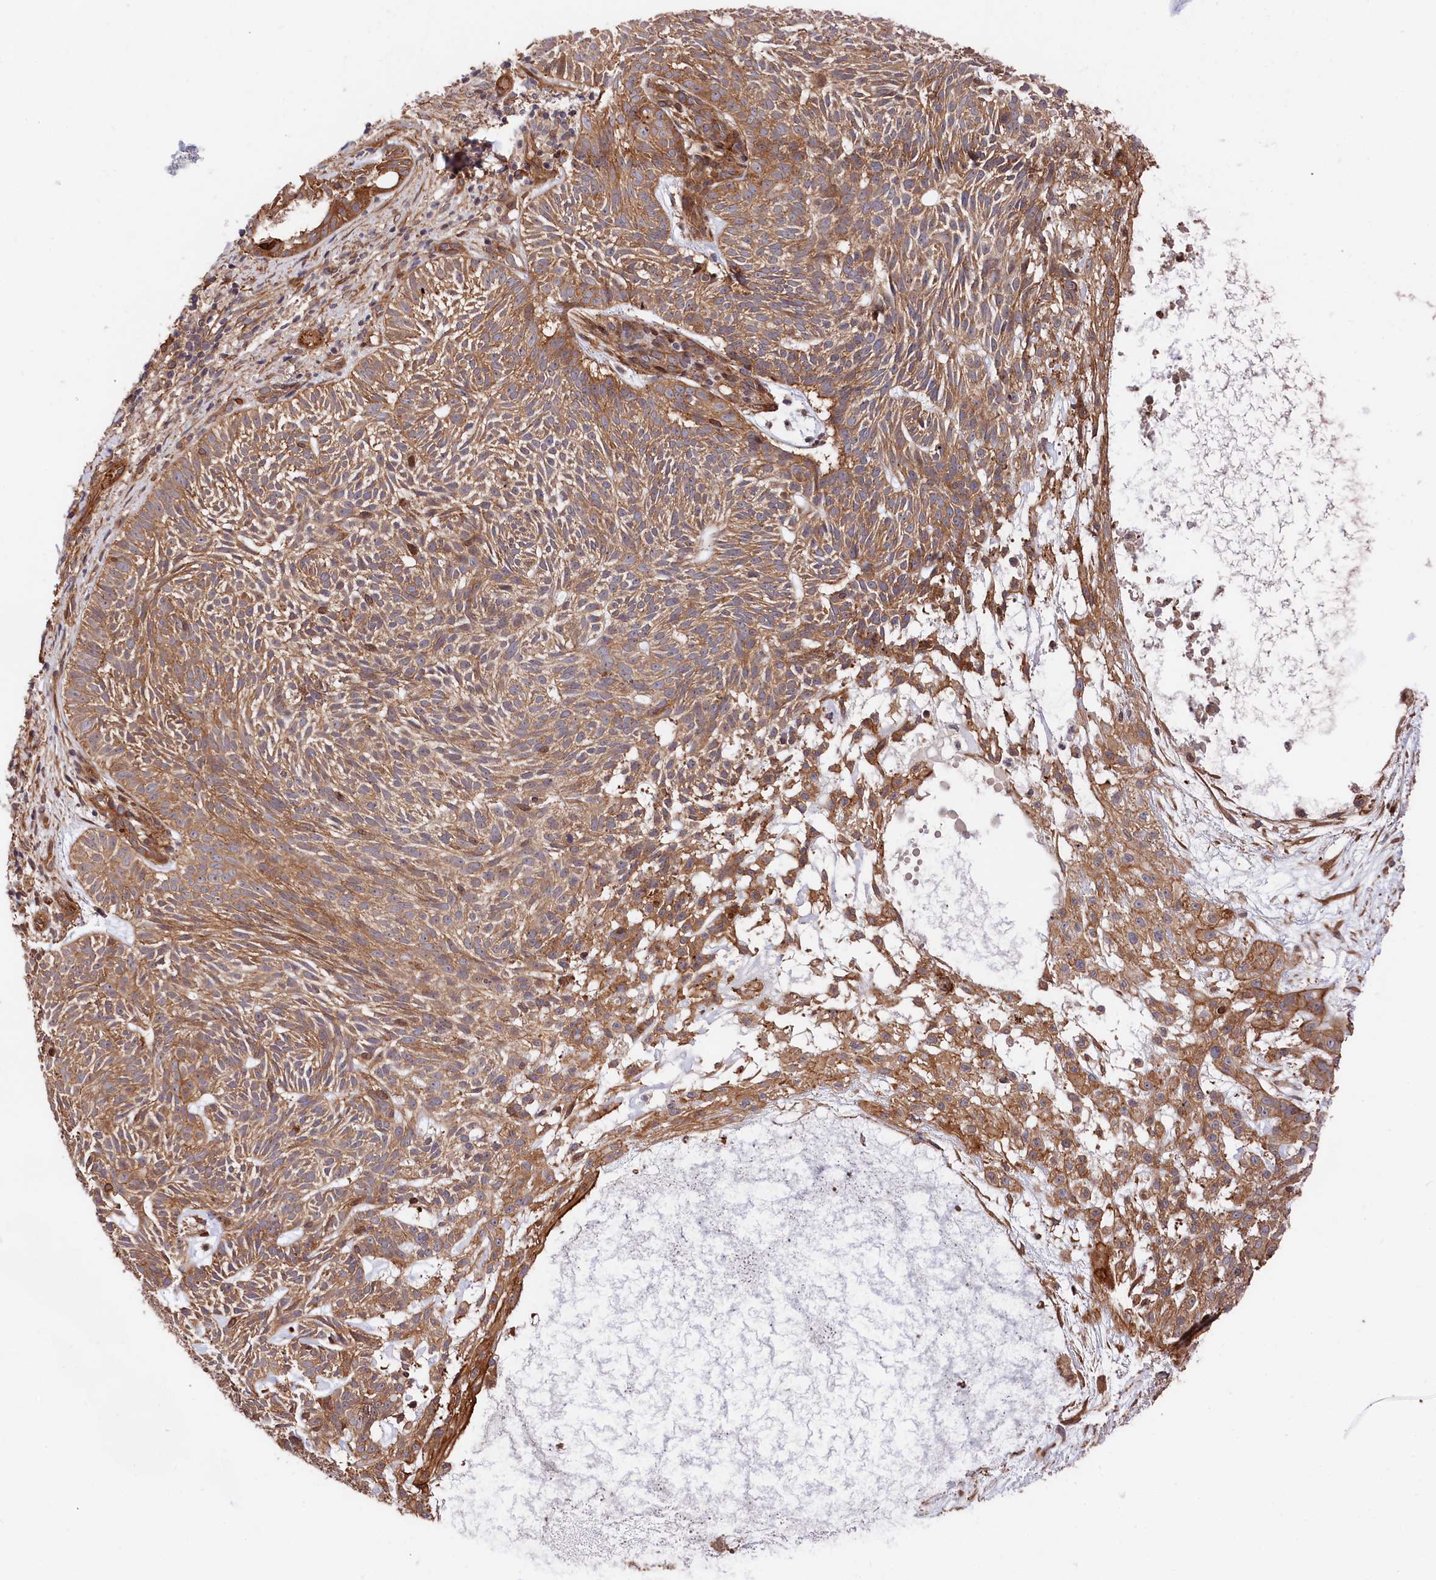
{"staining": {"intensity": "moderate", "quantity": ">75%", "location": "cytoplasmic/membranous"}, "tissue": "skin cancer", "cell_type": "Tumor cells", "image_type": "cancer", "snomed": [{"axis": "morphology", "description": "Basal cell carcinoma"}, {"axis": "topography", "description": "Skin"}], "caption": "Immunohistochemical staining of skin cancer (basal cell carcinoma) shows medium levels of moderate cytoplasmic/membranous protein staining in approximately >75% of tumor cells.", "gene": "TNKS1BP1", "patient": {"sex": "male", "age": 75}}